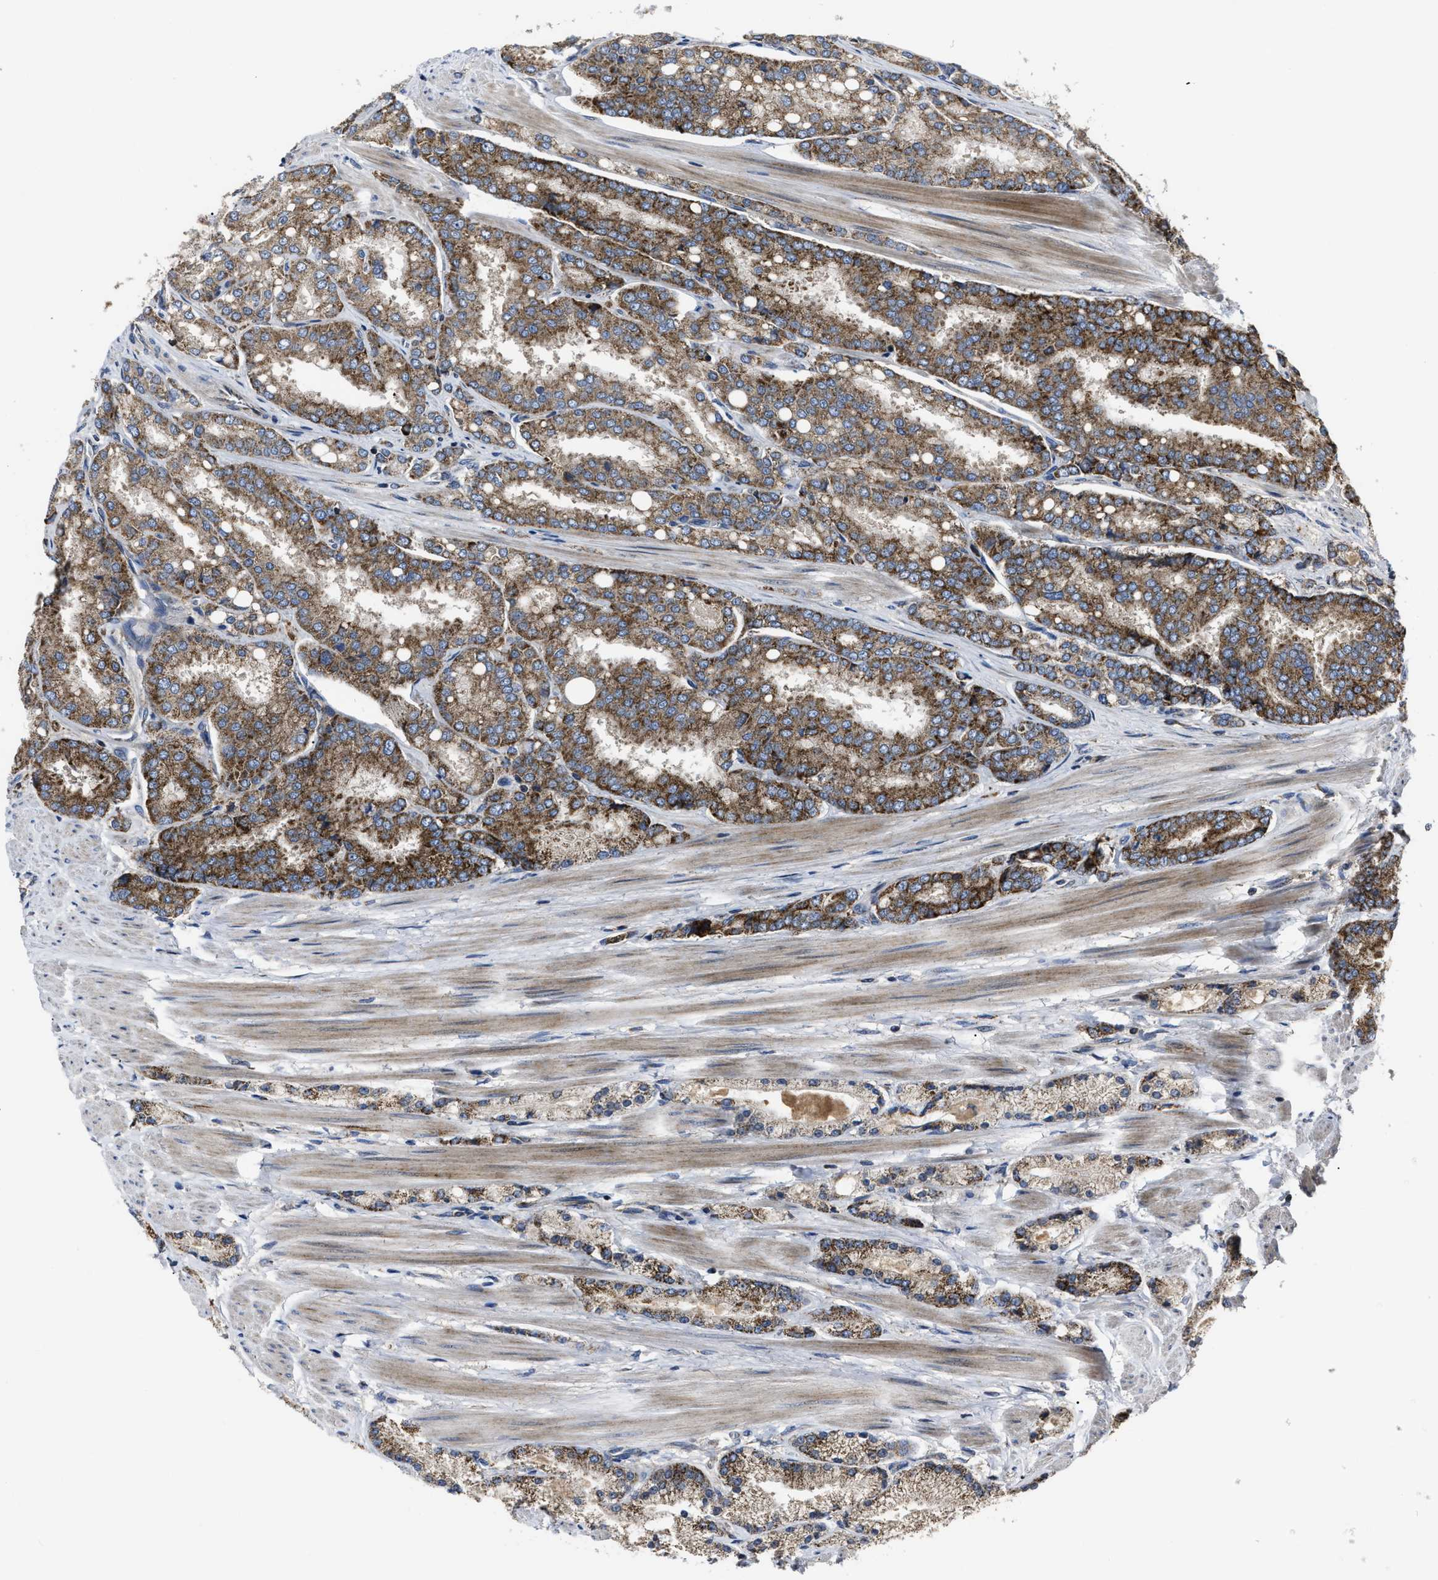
{"staining": {"intensity": "moderate", "quantity": ">75%", "location": "cytoplasmic/membranous"}, "tissue": "prostate cancer", "cell_type": "Tumor cells", "image_type": "cancer", "snomed": [{"axis": "morphology", "description": "Adenocarcinoma, High grade"}, {"axis": "topography", "description": "Prostate"}], "caption": "An immunohistochemistry histopathology image of neoplastic tissue is shown. Protein staining in brown shows moderate cytoplasmic/membranous positivity in prostate adenocarcinoma (high-grade) within tumor cells.", "gene": "PASK", "patient": {"sex": "male", "age": 50}}